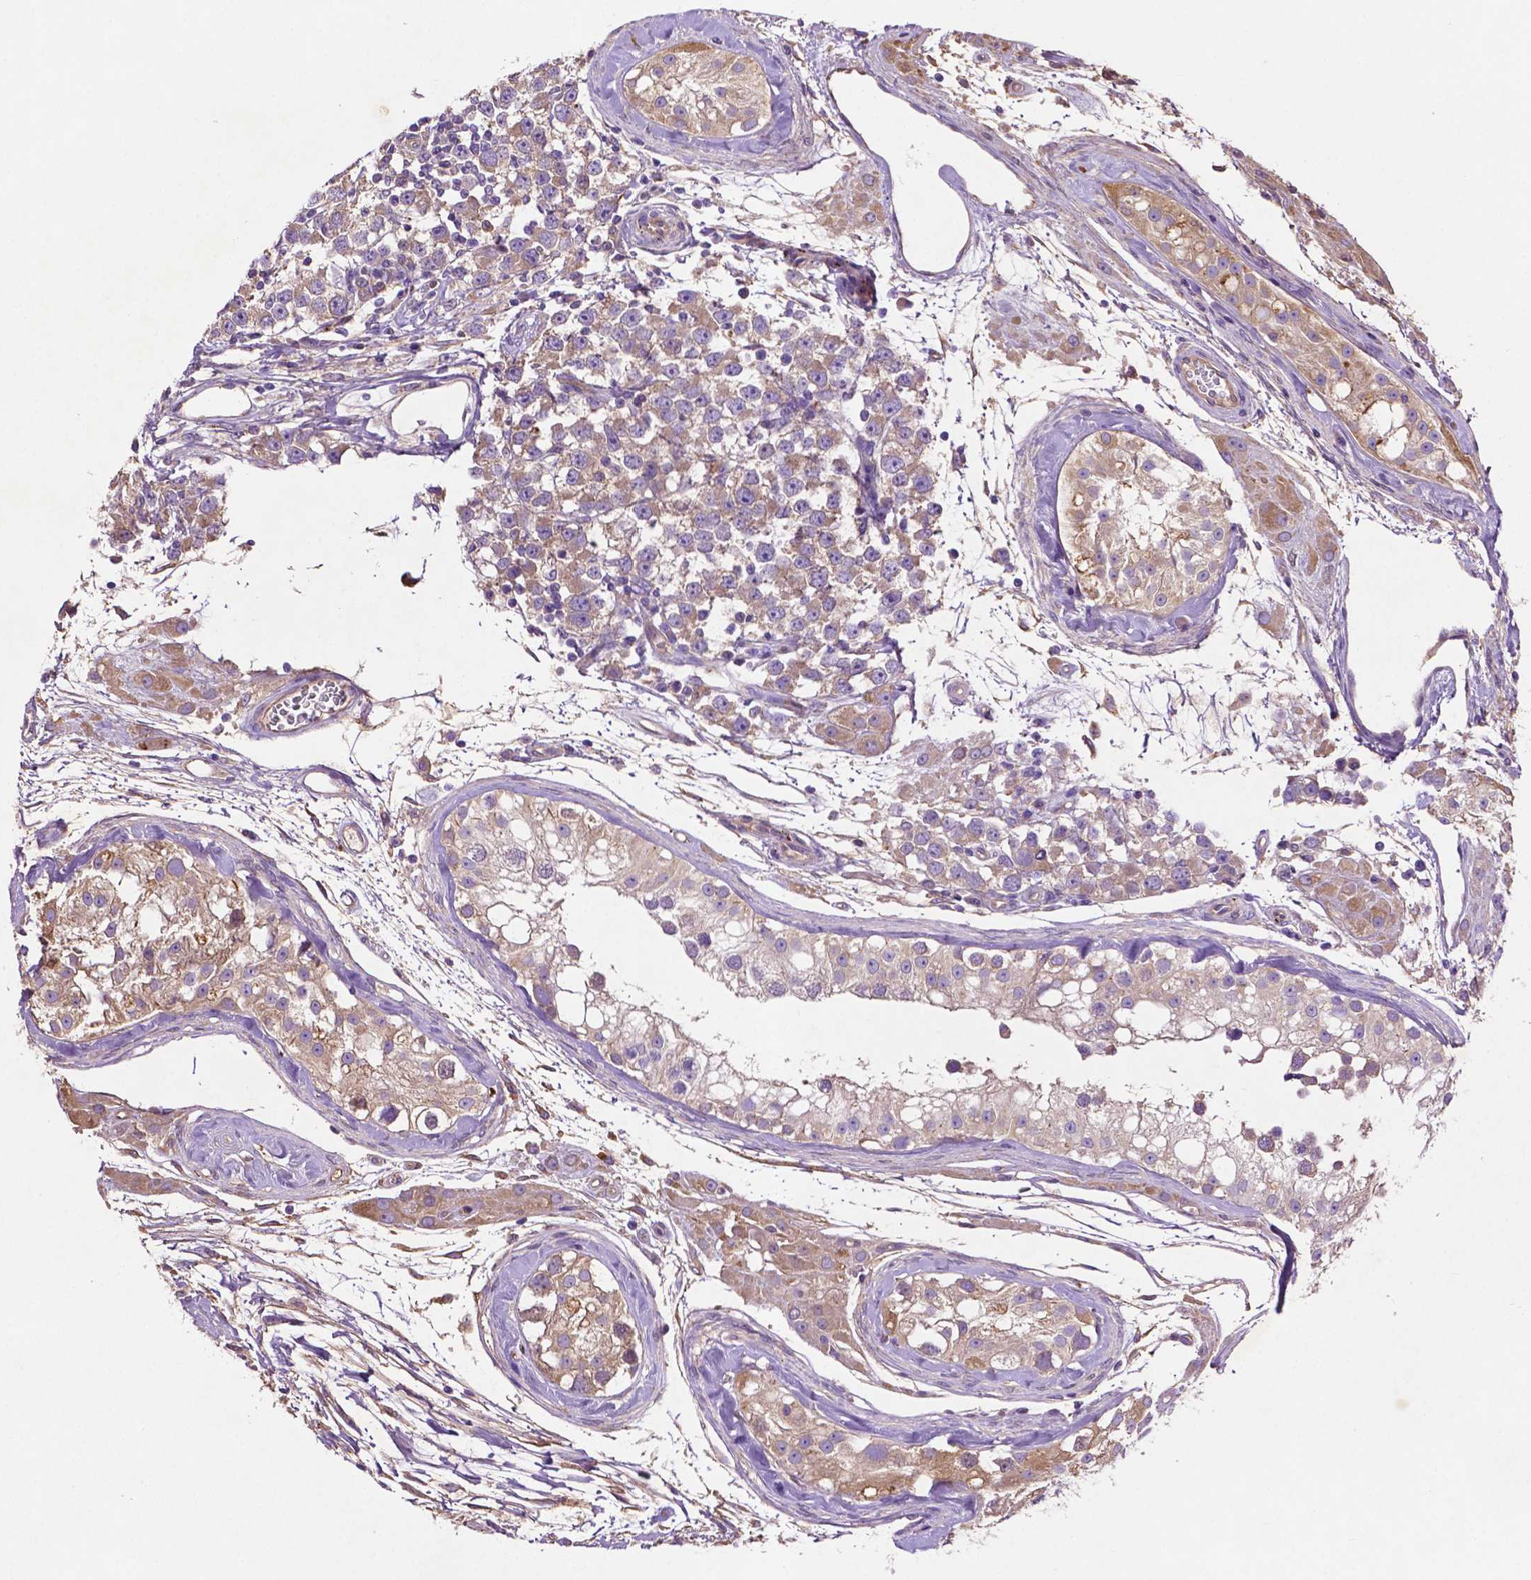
{"staining": {"intensity": "weak", "quantity": "25%-75%", "location": "cytoplasmic/membranous"}, "tissue": "testis cancer", "cell_type": "Tumor cells", "image_type": "cancer", "snomed": [{"axis": "morphology", "description": "Seminoma, NOS"}, {"axis": "topography", "description": "Testis"}], "caption": "Human seminoma (testis) stained for a protein (brown) shows weak cytoplasmic/membranous positive staining in about 25%-75% of tumor cells.", "gene": "GDPD5", "patient": {"sex": "male", "age": 34}}